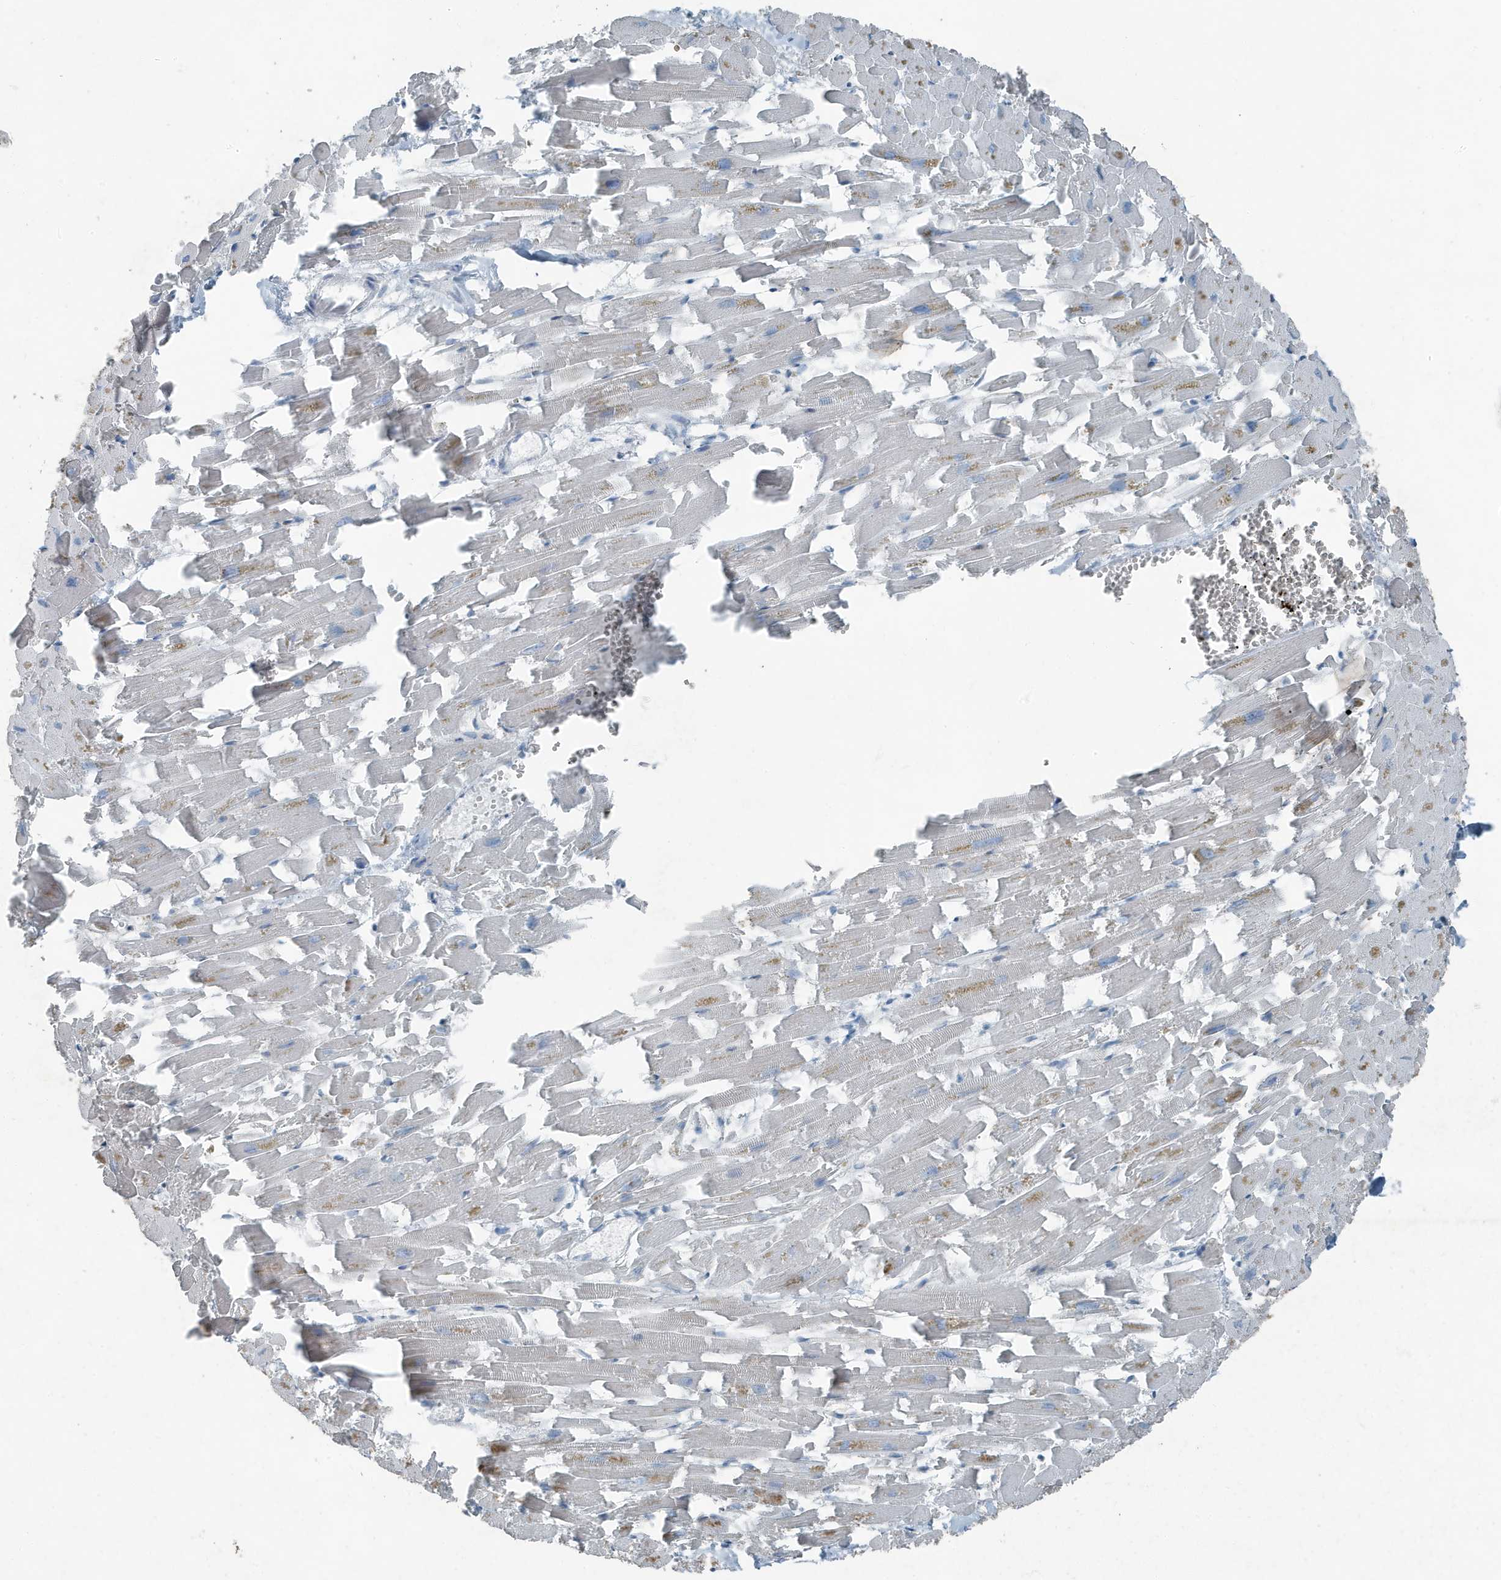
{"staining": {"intensity": "negative", "quantity": "none", "location": "none"}, "tissue": "heart muscle", "cell_type": "Cardiomyocytes", "image_type": "normal", "snomed": [{"axis": "morphology", "description": "Normal tissue, NOS"}, {"axis": "topography", "description": "Heart"}], "caption": "A histopathology image of heart muscle stained for a protein demonstrates no brown staining in cardiomyocytes. (DAB (3,3'-diaminobenzidine) immunohistochemistry (IHC) visualized using brightfield microscopy, high magnification).", "gene": "FAM162A", "patient": {"sex": "female", "age": 64}}